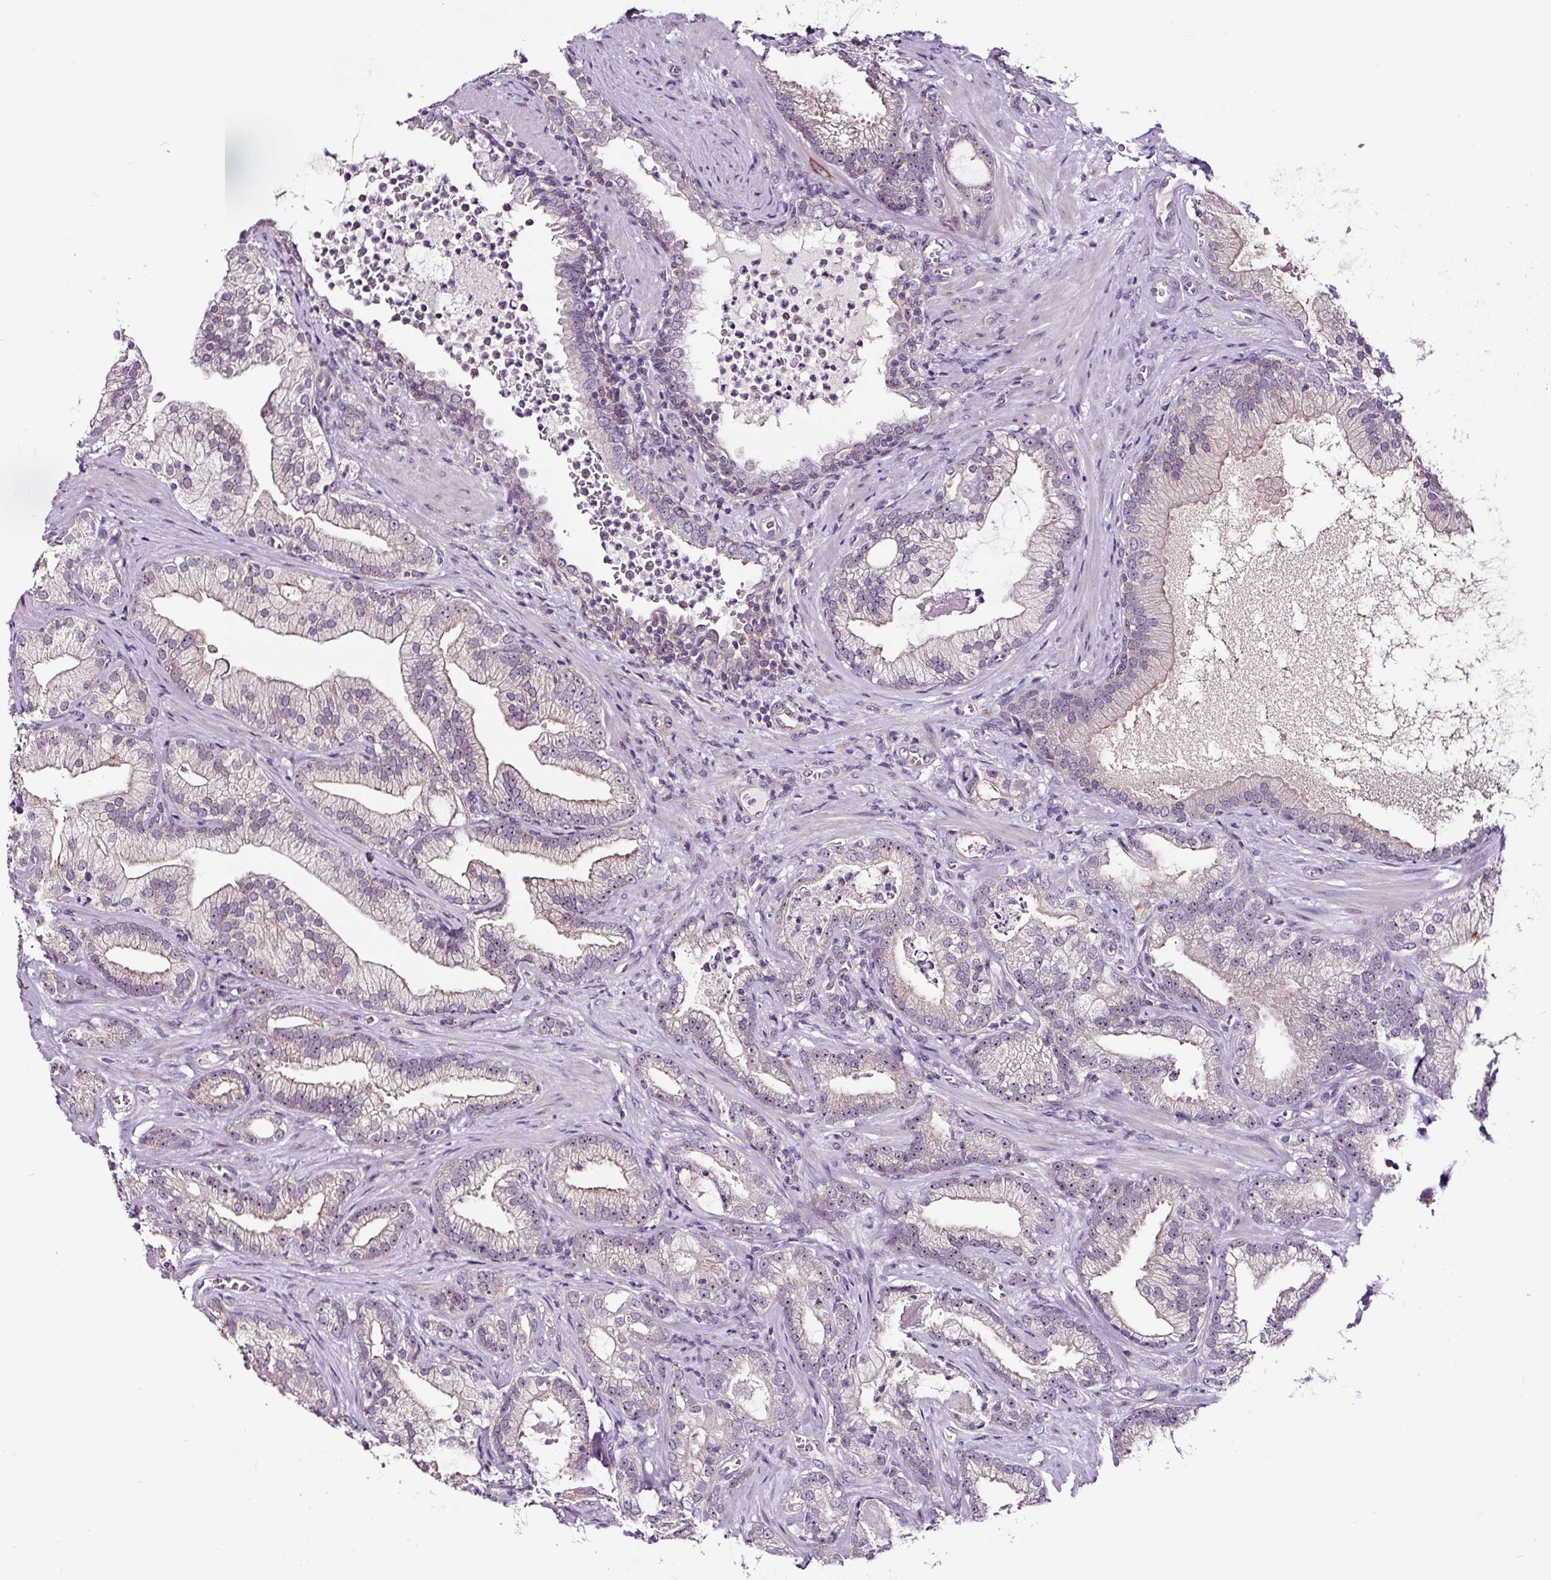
{"staining": {"intensity": "weak", "quantity": "<25%", "location": "cytoplasmic/membranous"}, "tissue": "prostate cancer", "cell_type": "Tumor cells", "image_type": "cancer", "snomed": [{"axis": "morphology", "description": "Adenocarcinoma, High grade"}, {"axis": "topography", "description": "Prostate"}], "caption": "IHC of prostate cancer shows no expression in tumor cells. (DAB (3,3'-diaminobenzidine) IHC, high magnification).", "gene": "NOM1", "patient": {"sex": "male", "age": 68}}